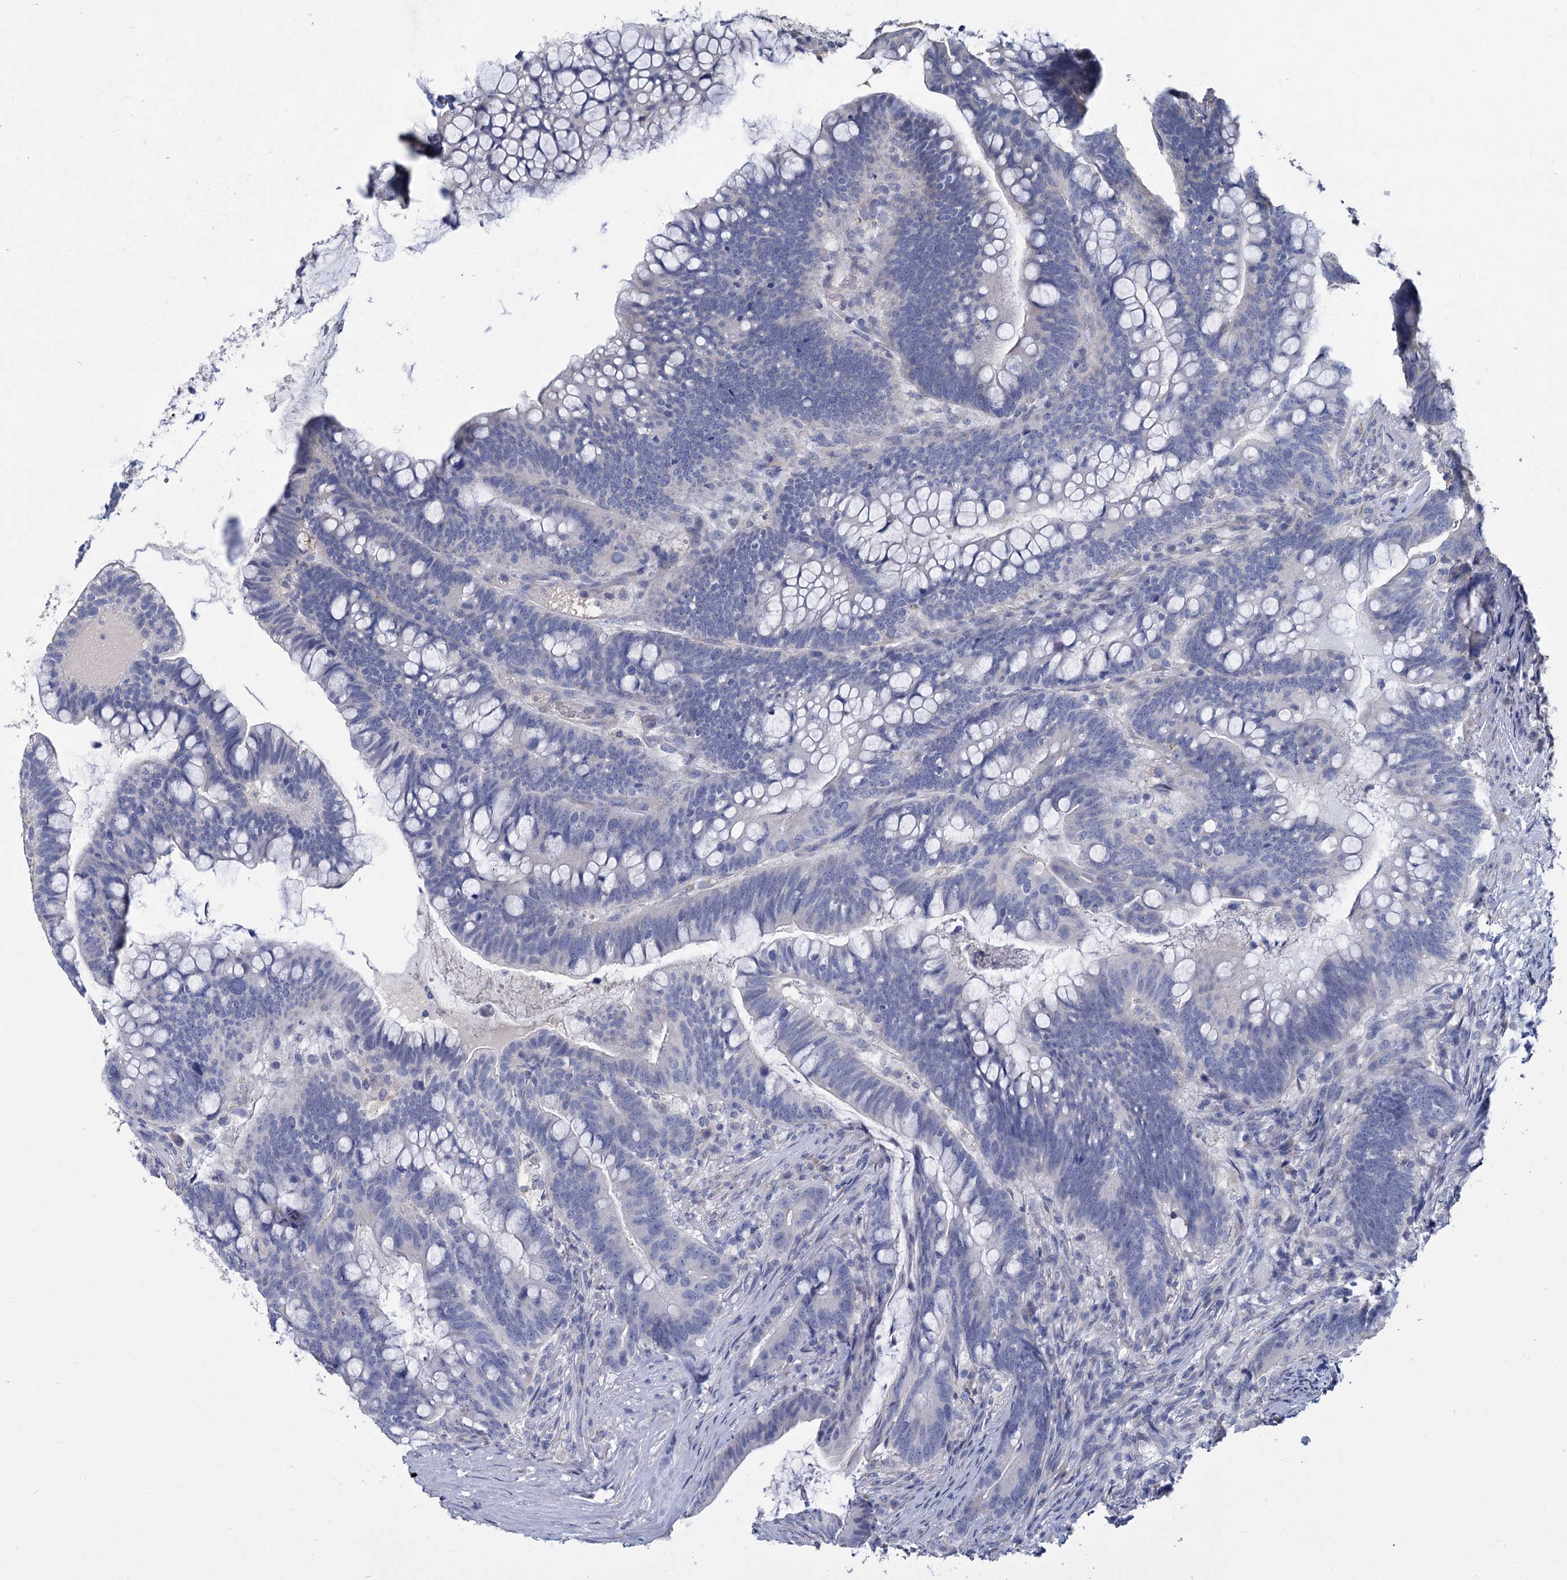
{"staining": {"intensity": "negative", "quantity": "none", "location": "none"}, "tissue": "colorectal cancer", "cell_type": "Tumor cells", "image_type": "cancer", "snomed": [{"axis": "morphology", "description": "Adenocarcinoma, NOS"}, {"axis": "topography", "description": "Colon"}], "caption": "IHC image of neoplastic tissue: colorectal adenocarcinoma stained with DAB (3,3'-diaminobenzidine) exhibits no significant protein positivity in tumor cells.", "gene": "HES2", "patient": {"sex": "female", "age": 66}}